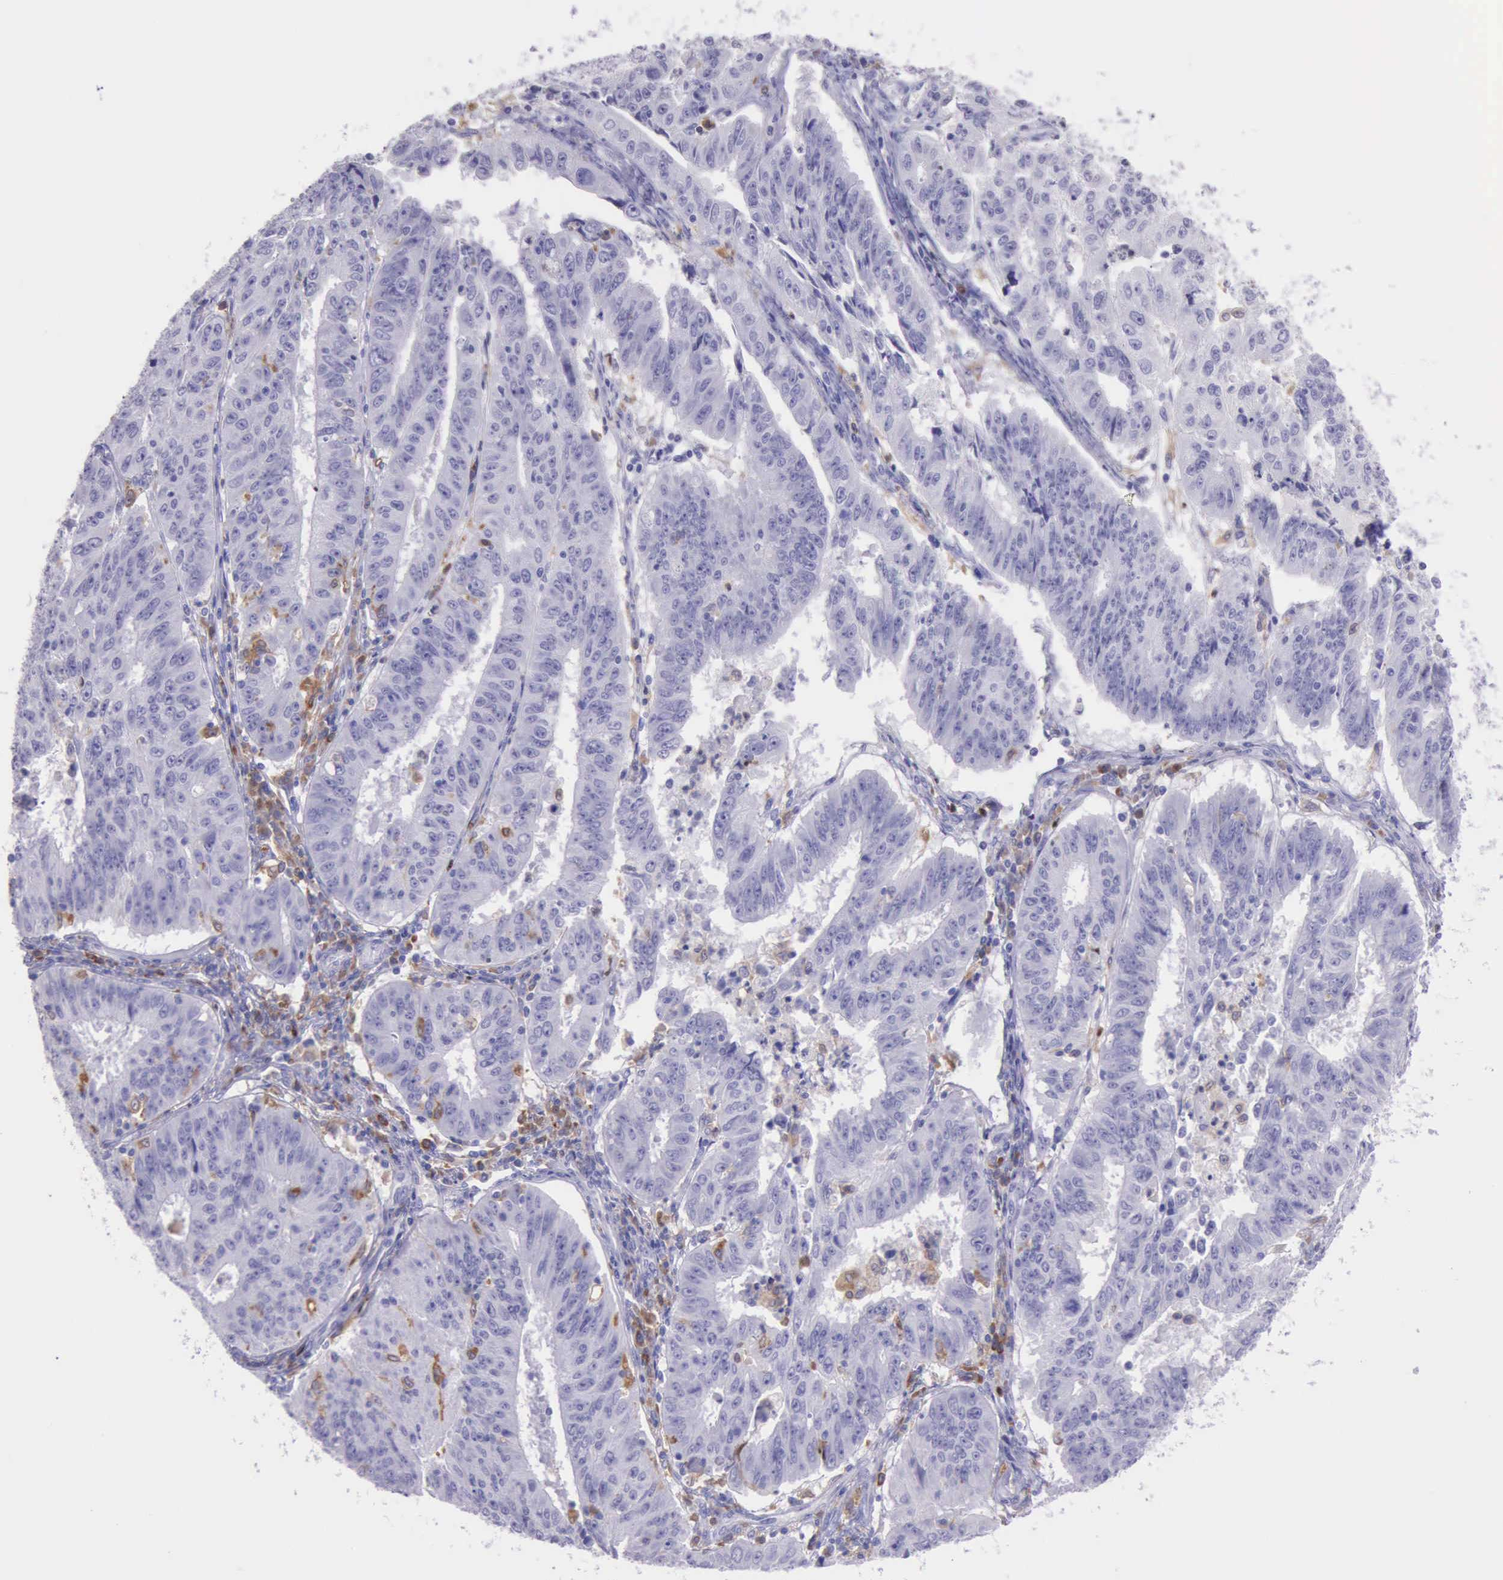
{"staining": {"intensity": "negative", "quantity": "none", "location": "none"}, "tissue": "endometrial cancer", "cell_type": "Tumor cells", "image_type": "cancer", "snomed": [{"axis": "morphology", "description": "Adenocarcinoma, NOS"}, {"axis": "topography", "description": "Endometrium"}], "caption": "Protein analysis of adenocarcinoma (endometrial) shows no significant staining in tumor cells.", "gene": "BTK", "patient": {"sex": "female", "age": 42}}